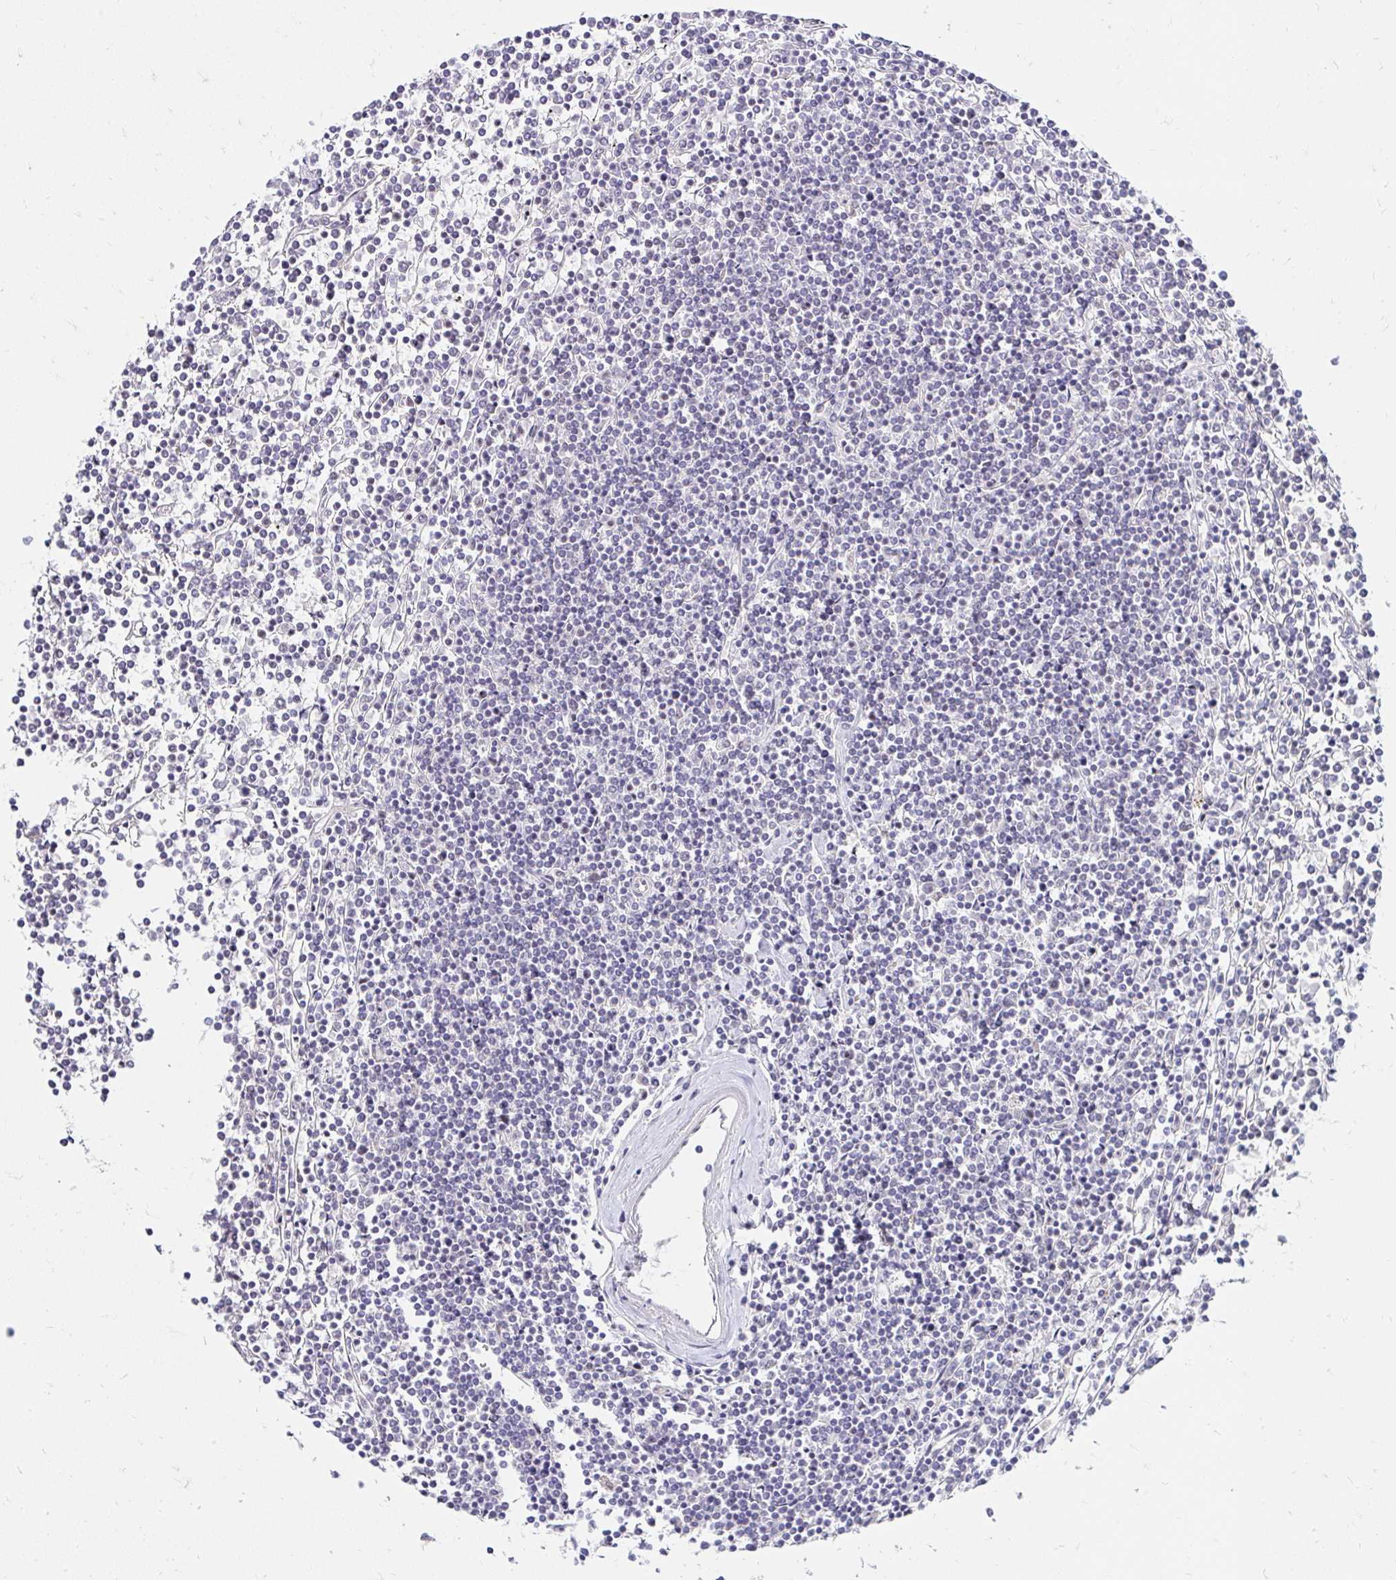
{"staining": {"intensity": "negative", "quantity": "none", "location": "none"}, "tissue": "lymphoma", "cell_type": "Tumor cells", "image_type": "cancer", "snomed": [{"axis": "morphology", "description": "Malignant lymphoma, non-Hodgkin's type, Low grade"}, {"axis": "topography", "description": "Spleen"}], "caption": "The image demonstrates no significant positivity in tumor cells of lymphoma. (DAB immunohistochemistry with hematoxylin counter stain).", "gene": "GUCY1A1", "patient": {"sex": "female", "age": 19}}